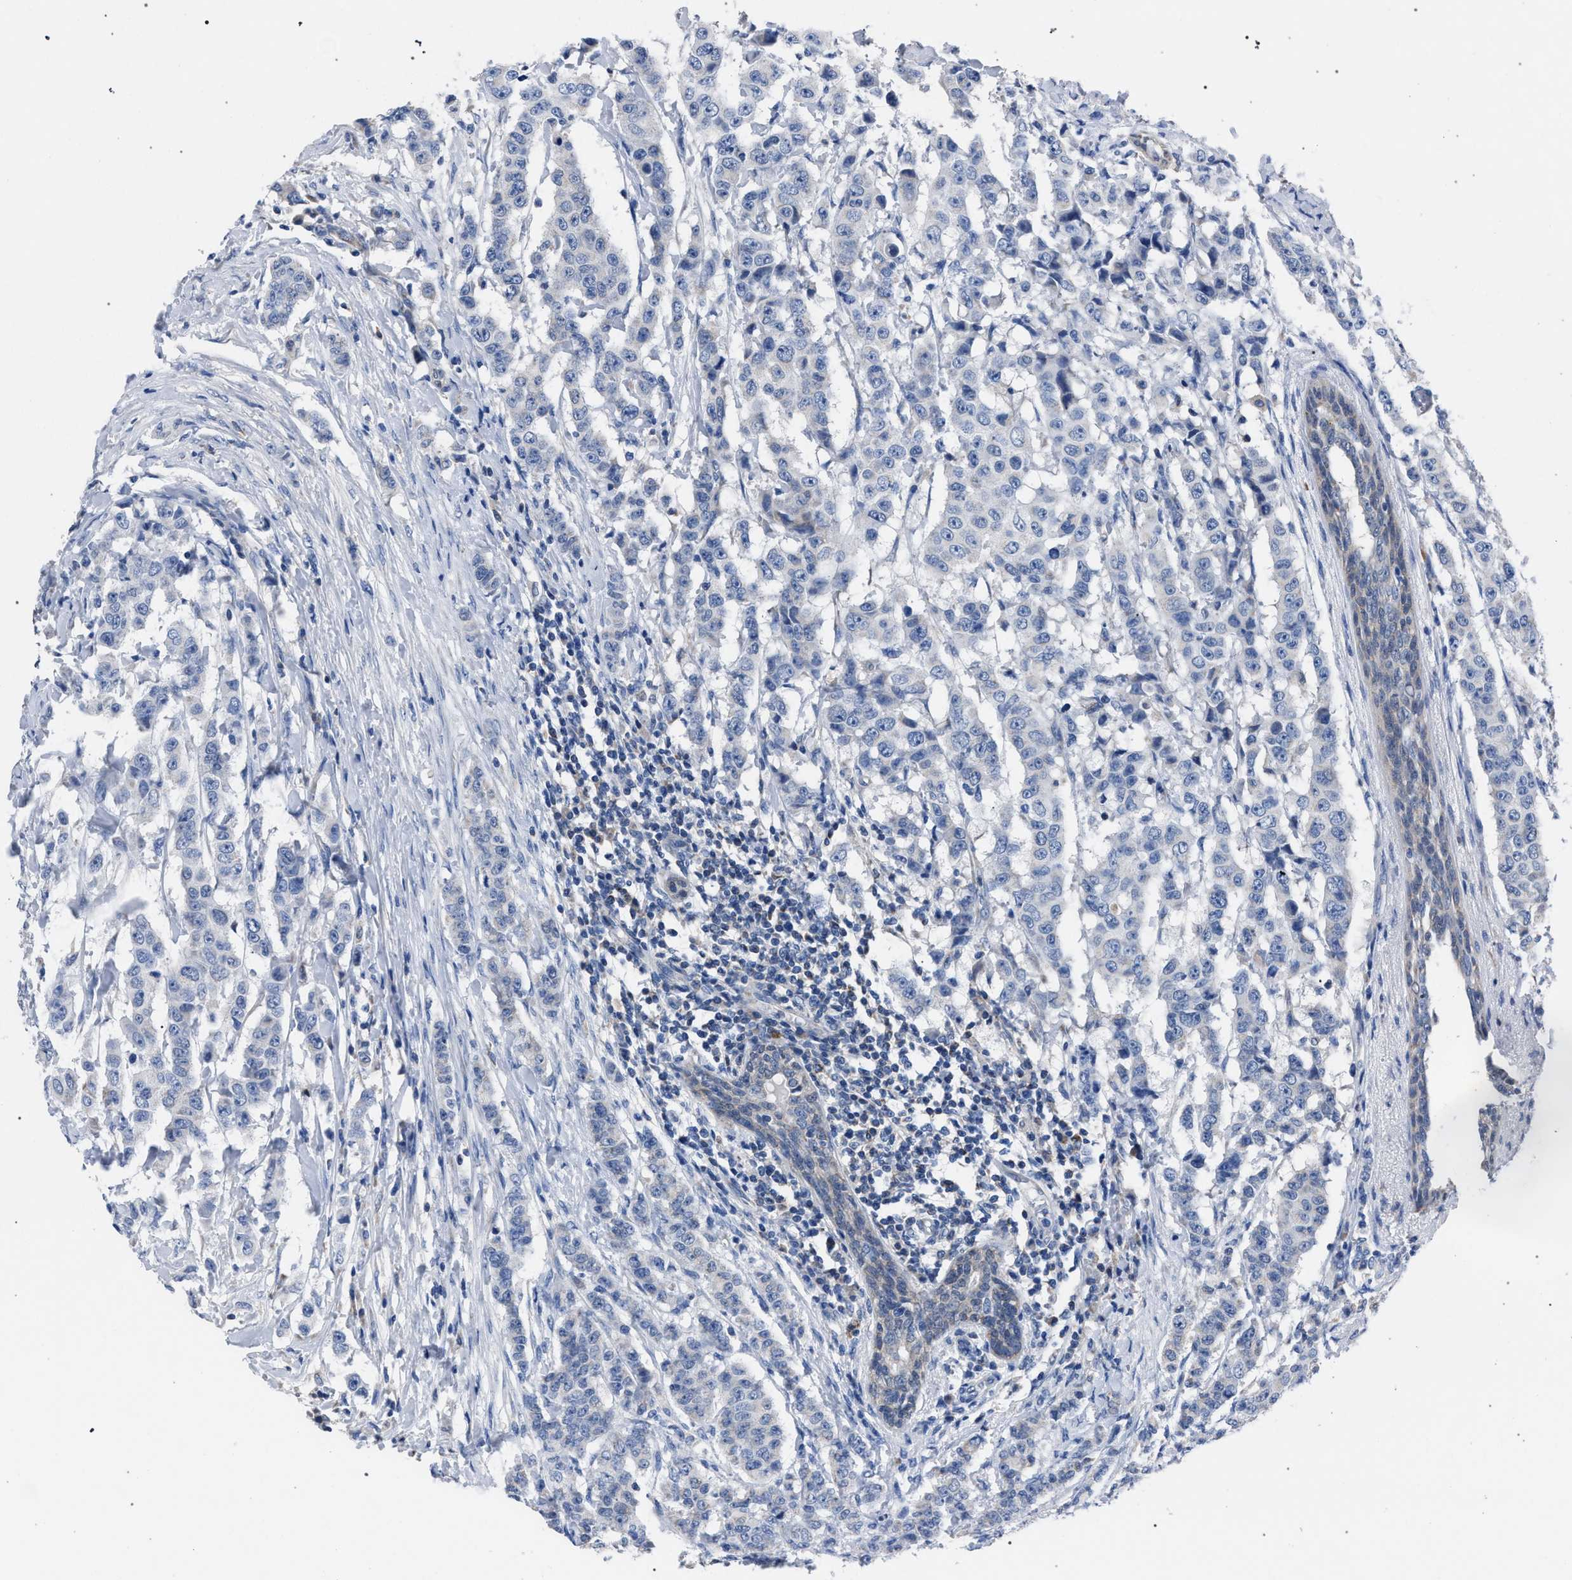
{"staining": {"intensity": "negative", "quantity": "none", "location": "none"}, "tissue": "breast cancer", "cell_type": "Tumor cells", "image_type": "cancer", "snomed": [{"axis": "morphology", "description": "Duct carcinoma"}, {"axis": "topography", "description": "Breast"}], "caption": "This is an IHC image of invasive ductal carcinoma (breast). There is no expression in tumor cells.", "gene": "CRYZ", "patient": {"sex": "female", "age": 40}}